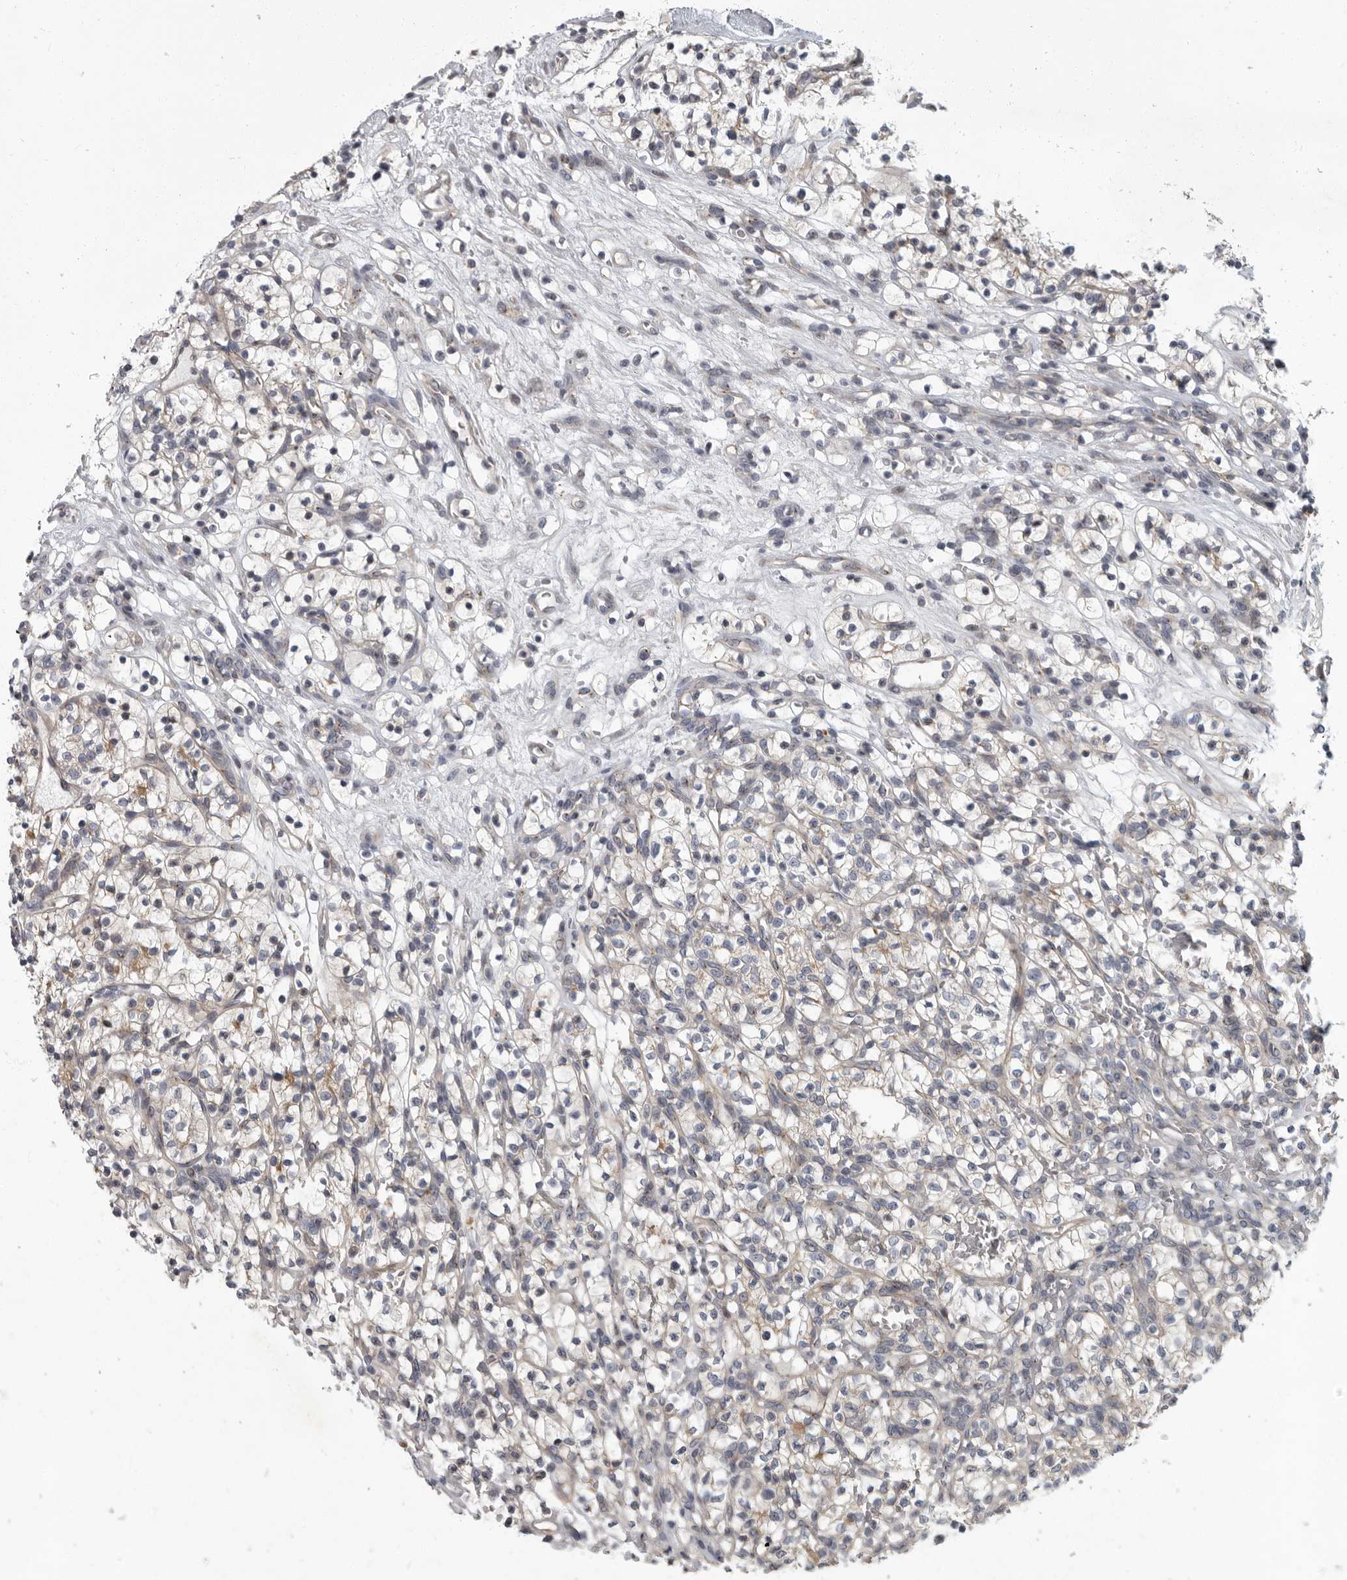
{"staining": {"intensity": "negative", "quantity": "none", "location": "none"}, "tissue": "renal cancer", "cell_type": "Tumor cells", "image_type": "cancer", "snomed": [{"axis": "morphology", "description": "Adenocarcinoma, NOS"}, {"axis": "topography", "description": "Kidney"}], "caption": "Immunohistochemistry (IHC) micrograph of neoplastic tissue: renal adenocarcinoma stained with DAB exhibits no significant protein expression in tumor cells. Brightfield microscopy of immunohistochemistry stained with DAB (brown) and hematoxylin (blue), captured at high magnification.", "gene": "PDE7A", "patient": {"sex": "female", "age": 57}}